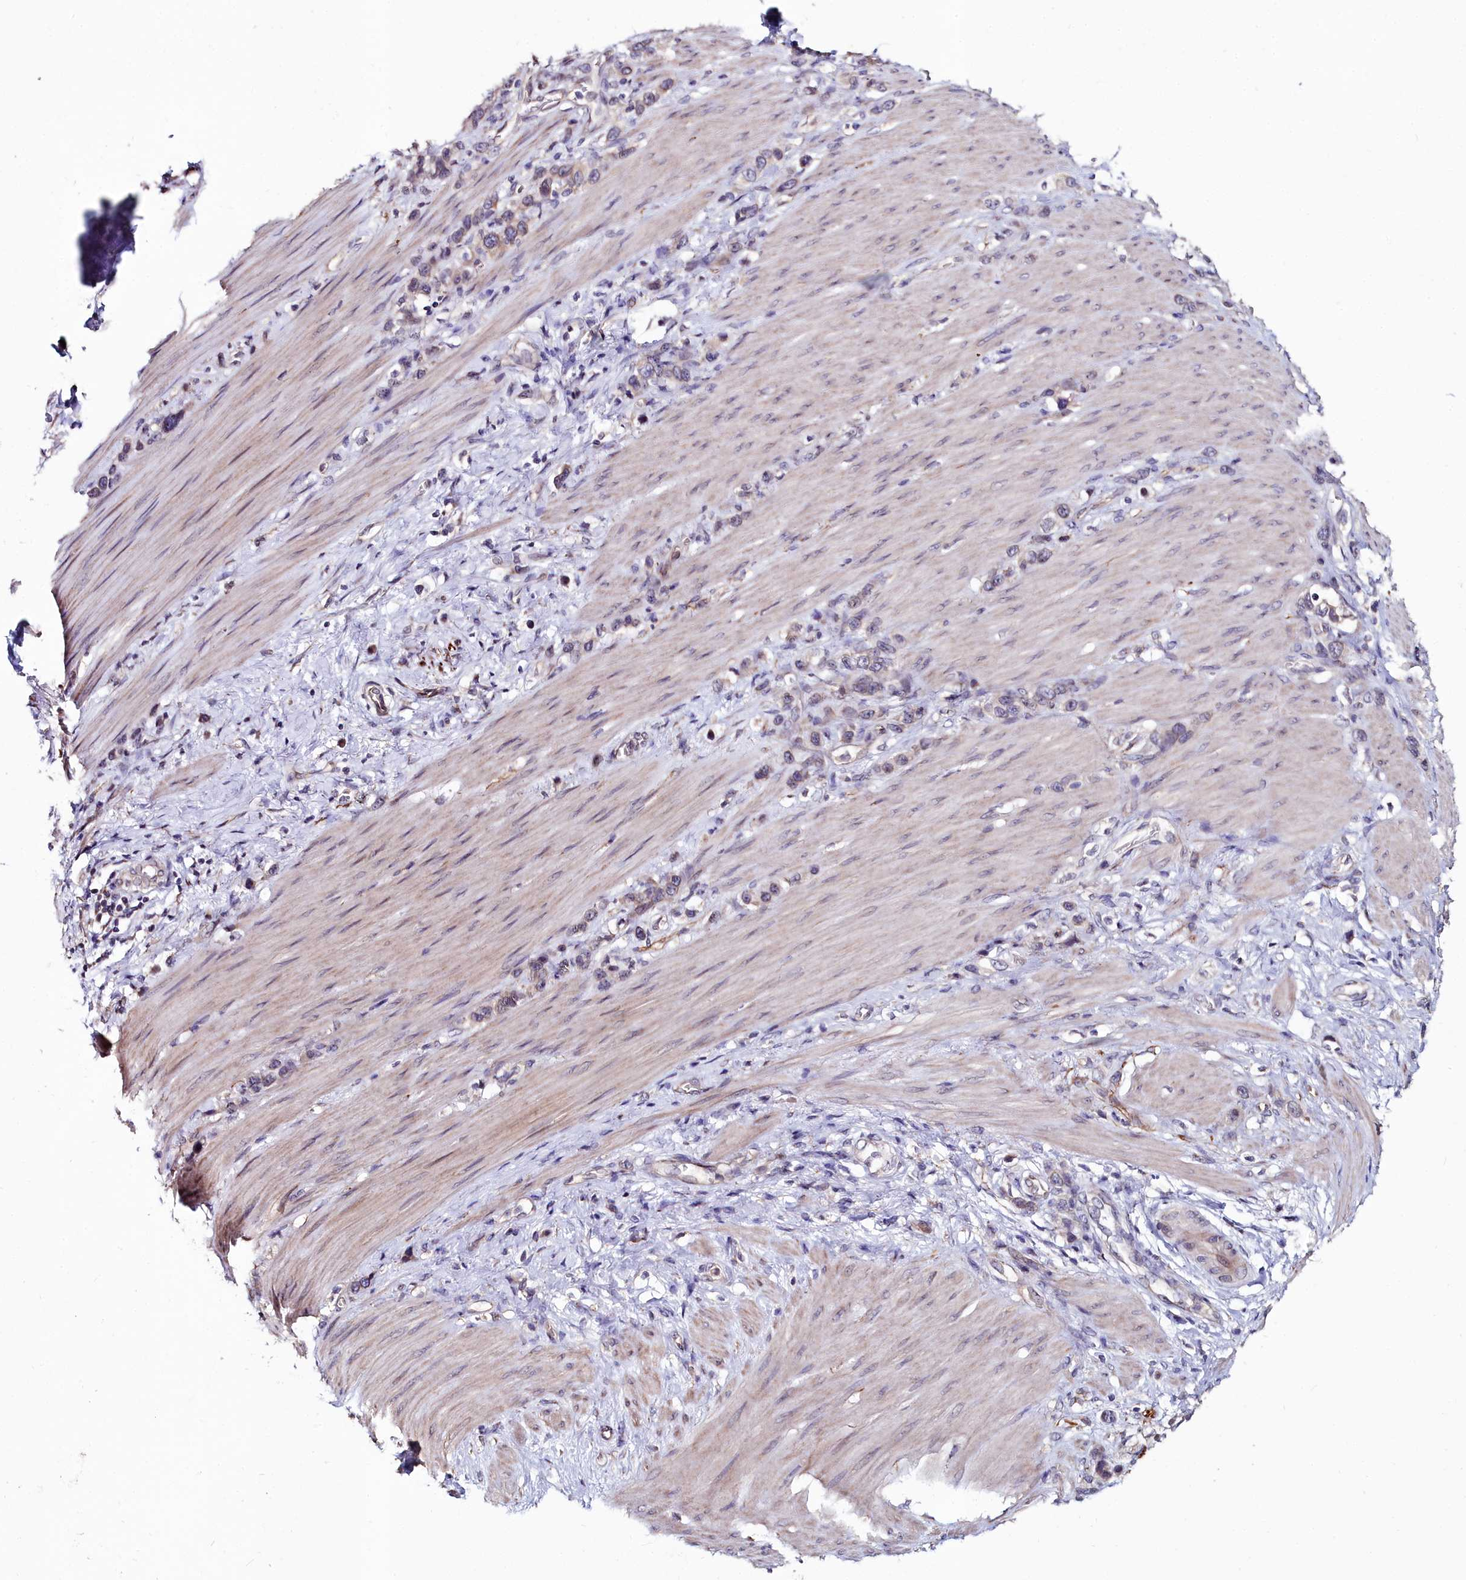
{"staining": {"intensity": "weak", "quantity": "<25%", "location": "cytoplasmic/membranous"}, "tissue": "stomach cancer", "cell_type": "Tumor cells", "image_type": "cancer", "snomed": [{"axis": "morphology", "description": "Adenocarcinoma, NOS"}, {"axis": "morphology", "description": "Adenocarcinoma, High grade"}, {"axis": "topography", "description": "Stomach, upper"}, {"axis": "topography", "description": "Stomach, lower"}], "caption": "IHC image of neoplastic tissue: human stomach cancer stained with DAB reveals no significant protein expression in tumor cells.", "gene": "C4orf19", "patient": {"sex": "female", "age": 65}}